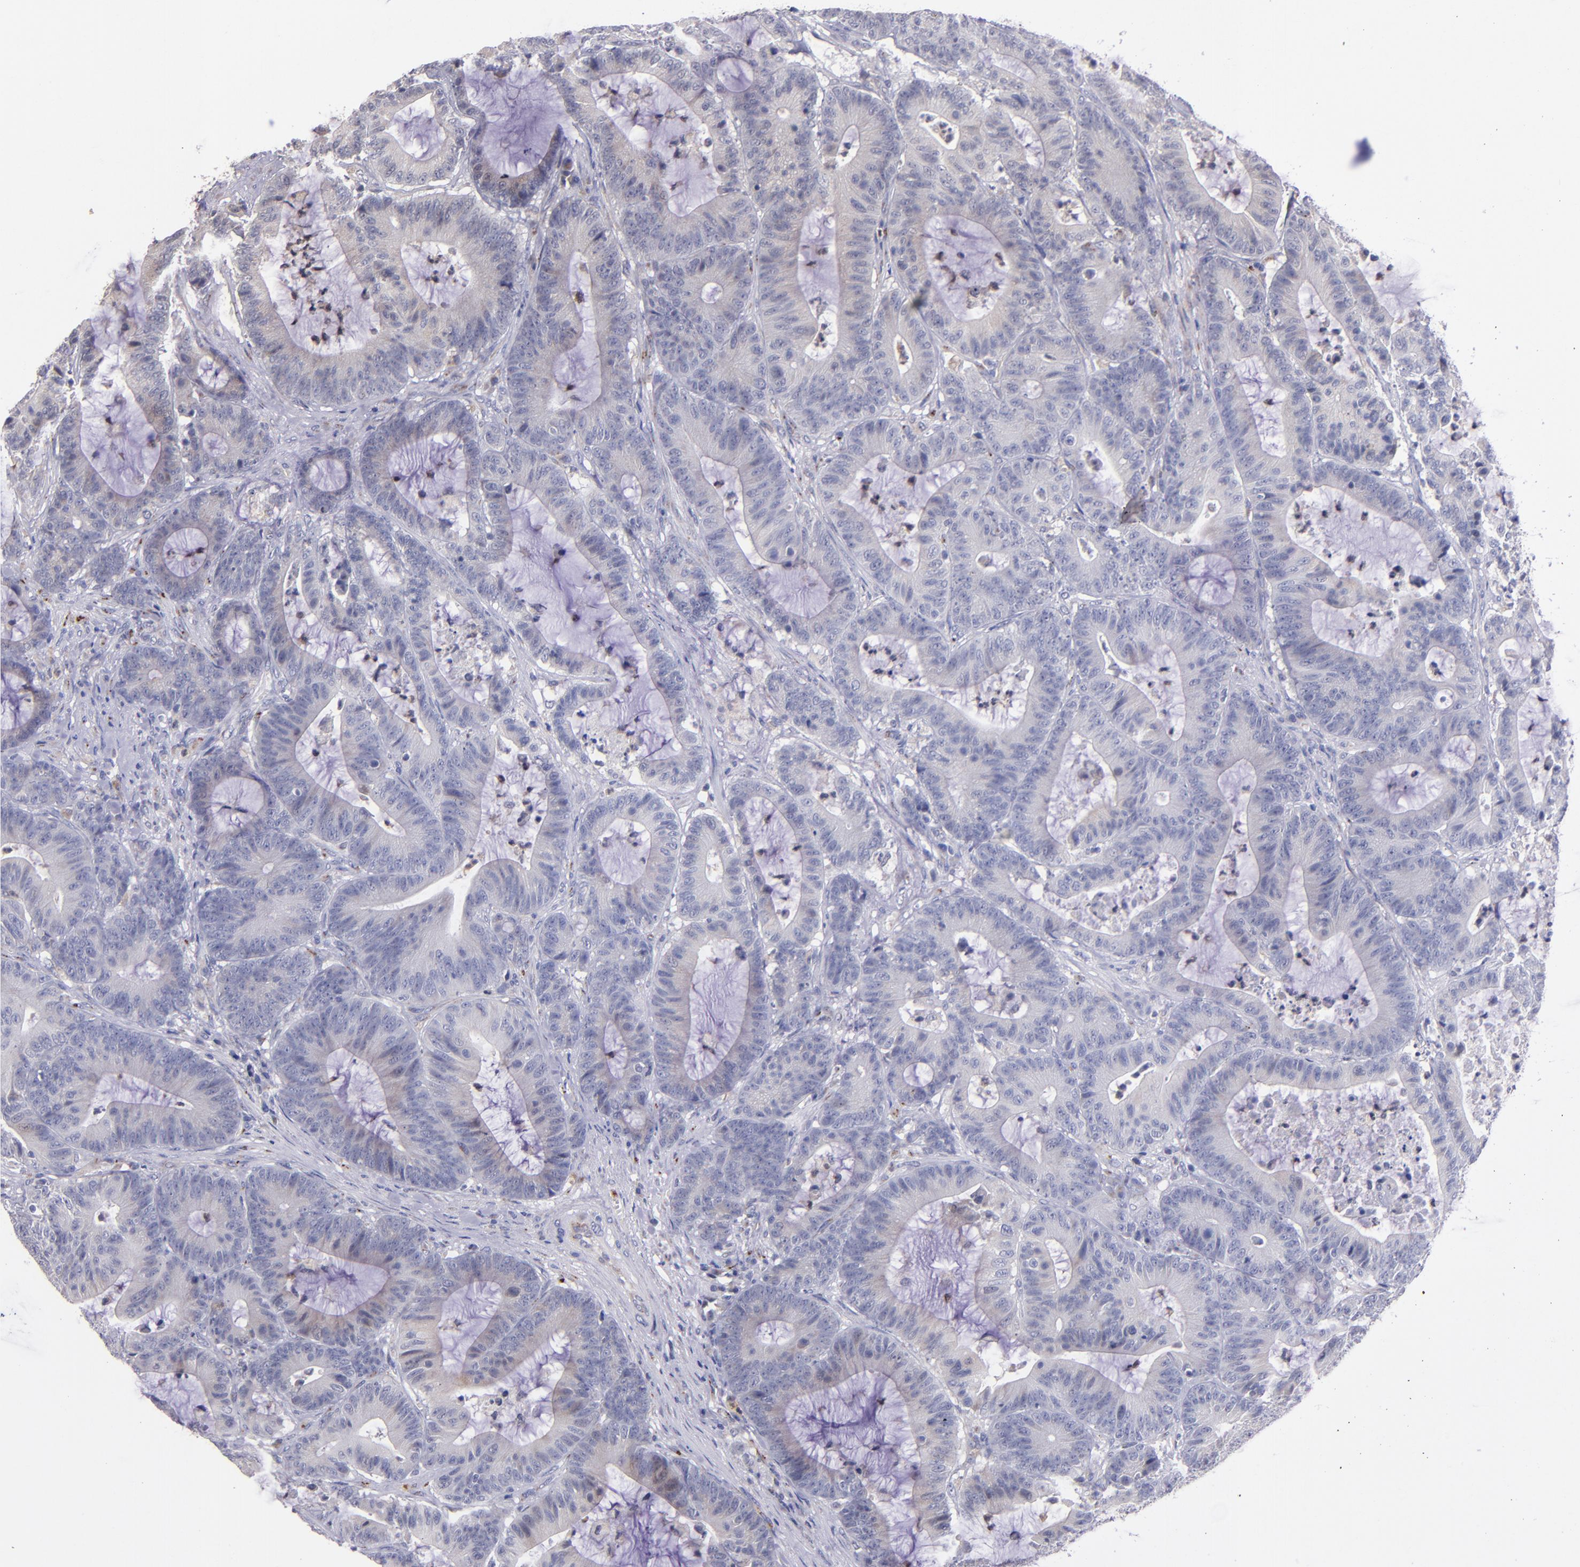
{"staining": {"intensity": "weak", "quantity": "<25%", "location": "cytoplasmic/membranous"}, "tissue": "colorectal cancer", "cell_type": "Tumor cells", "image_type": "cancer", "snomed": [{"axis": "morphology", "description": "Adenocarcinoma, NOS"}, {"axis": "topography", "description": "Colon"}], "caption": "DAB (3,3'-diaminobenzidine) immunohistochemical staining of colorectal cancer shows no significant expression in tumor cells.", "gene": "RAB41", "patient": {"sex": "female", "age": 84}}